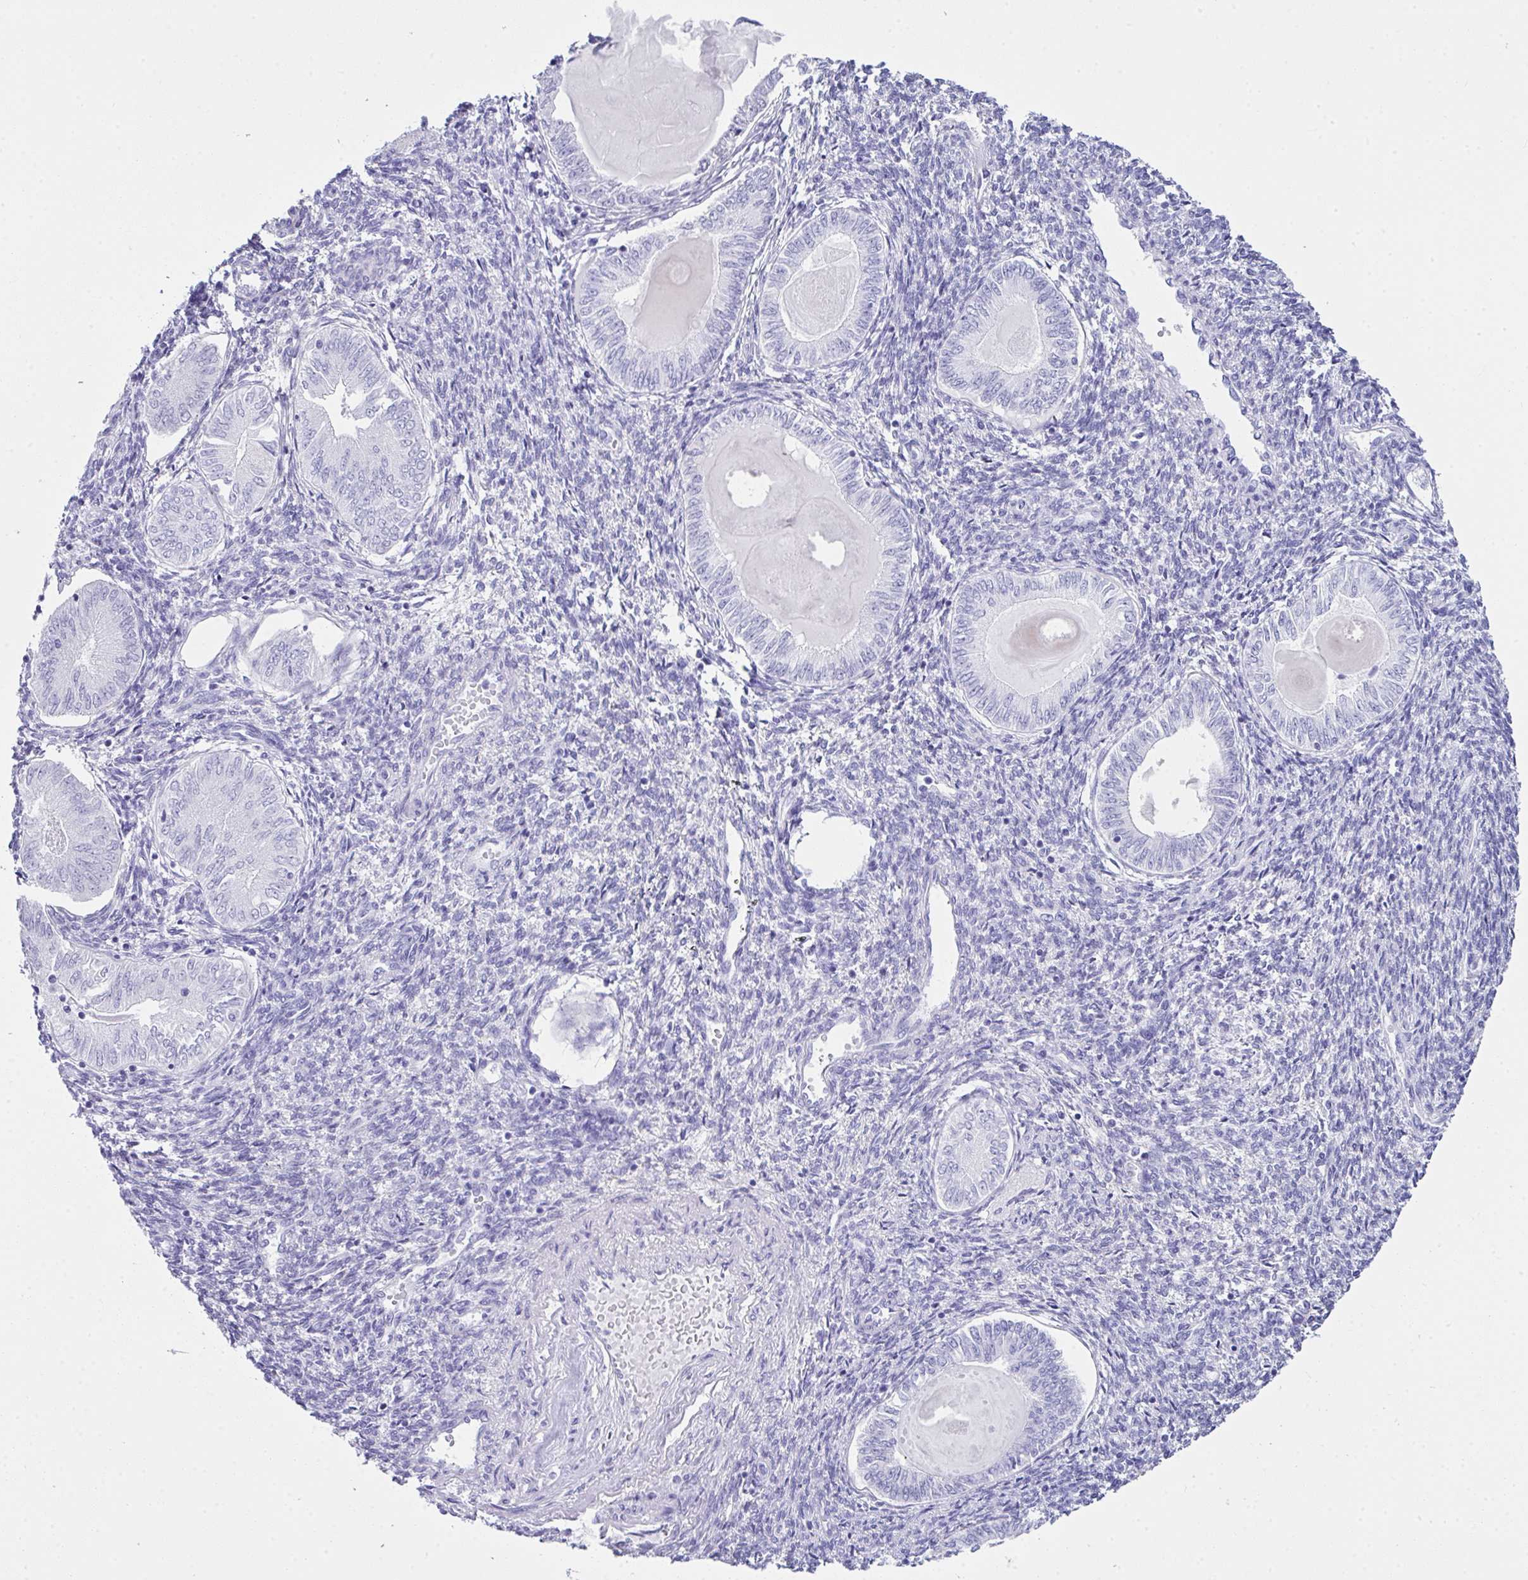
{"staining": {"intensity": "negative", "quantity": "none", "location": "none"}, "tissue": "endometrial cancer", "cell_type": "Tumor cells", "image_type": "cancer", "snomed": [{"axis": "morphology", "description": "Carcinoma, NOS"}, {"axis": "topography", "description": "Uterus"}], "caption": "The image displays no significant staining in tumor cells of carcinoma (endometrial).", "gene": "LGALS4", "patient": {"sex": "female", "age": 76}}